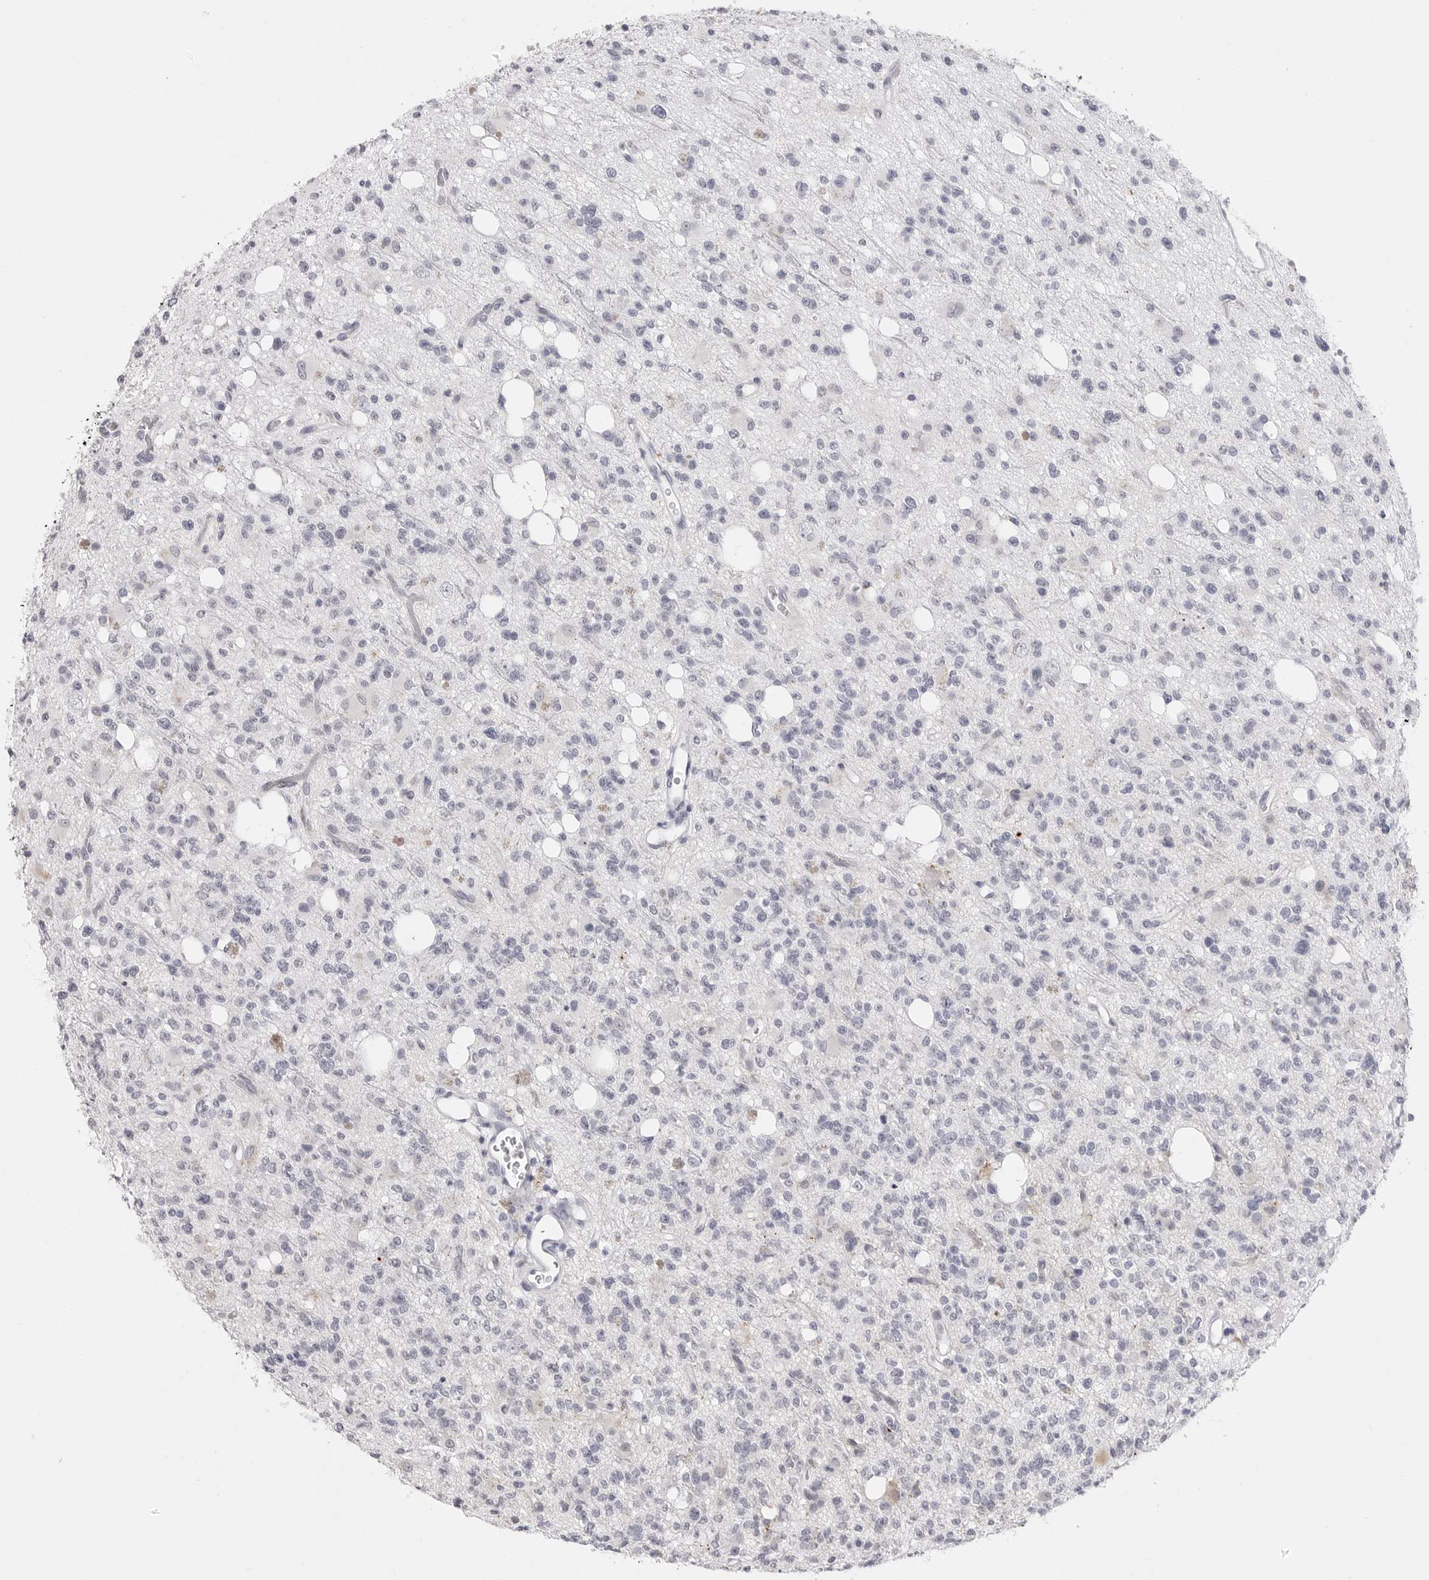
{"staining": {"intensity": "negative", "quantity": "none", "location": "none"}, "tissue": "glioma", "cell_type": "Tumor cells", "image_type": "cancer", "snomed": [{"axis": "morphology", "description": "Glioma, malignant, High grade"}, {"axis": "topography", "description": "Brain"}], "caption": "Immunohistochemistry micrograph of neoplastic tissue: glioma stained with DAB shows no significant protein expression in tumor cells.", "gene": "TSSK1B", "patient": {"sex": "female", "age": 62}}